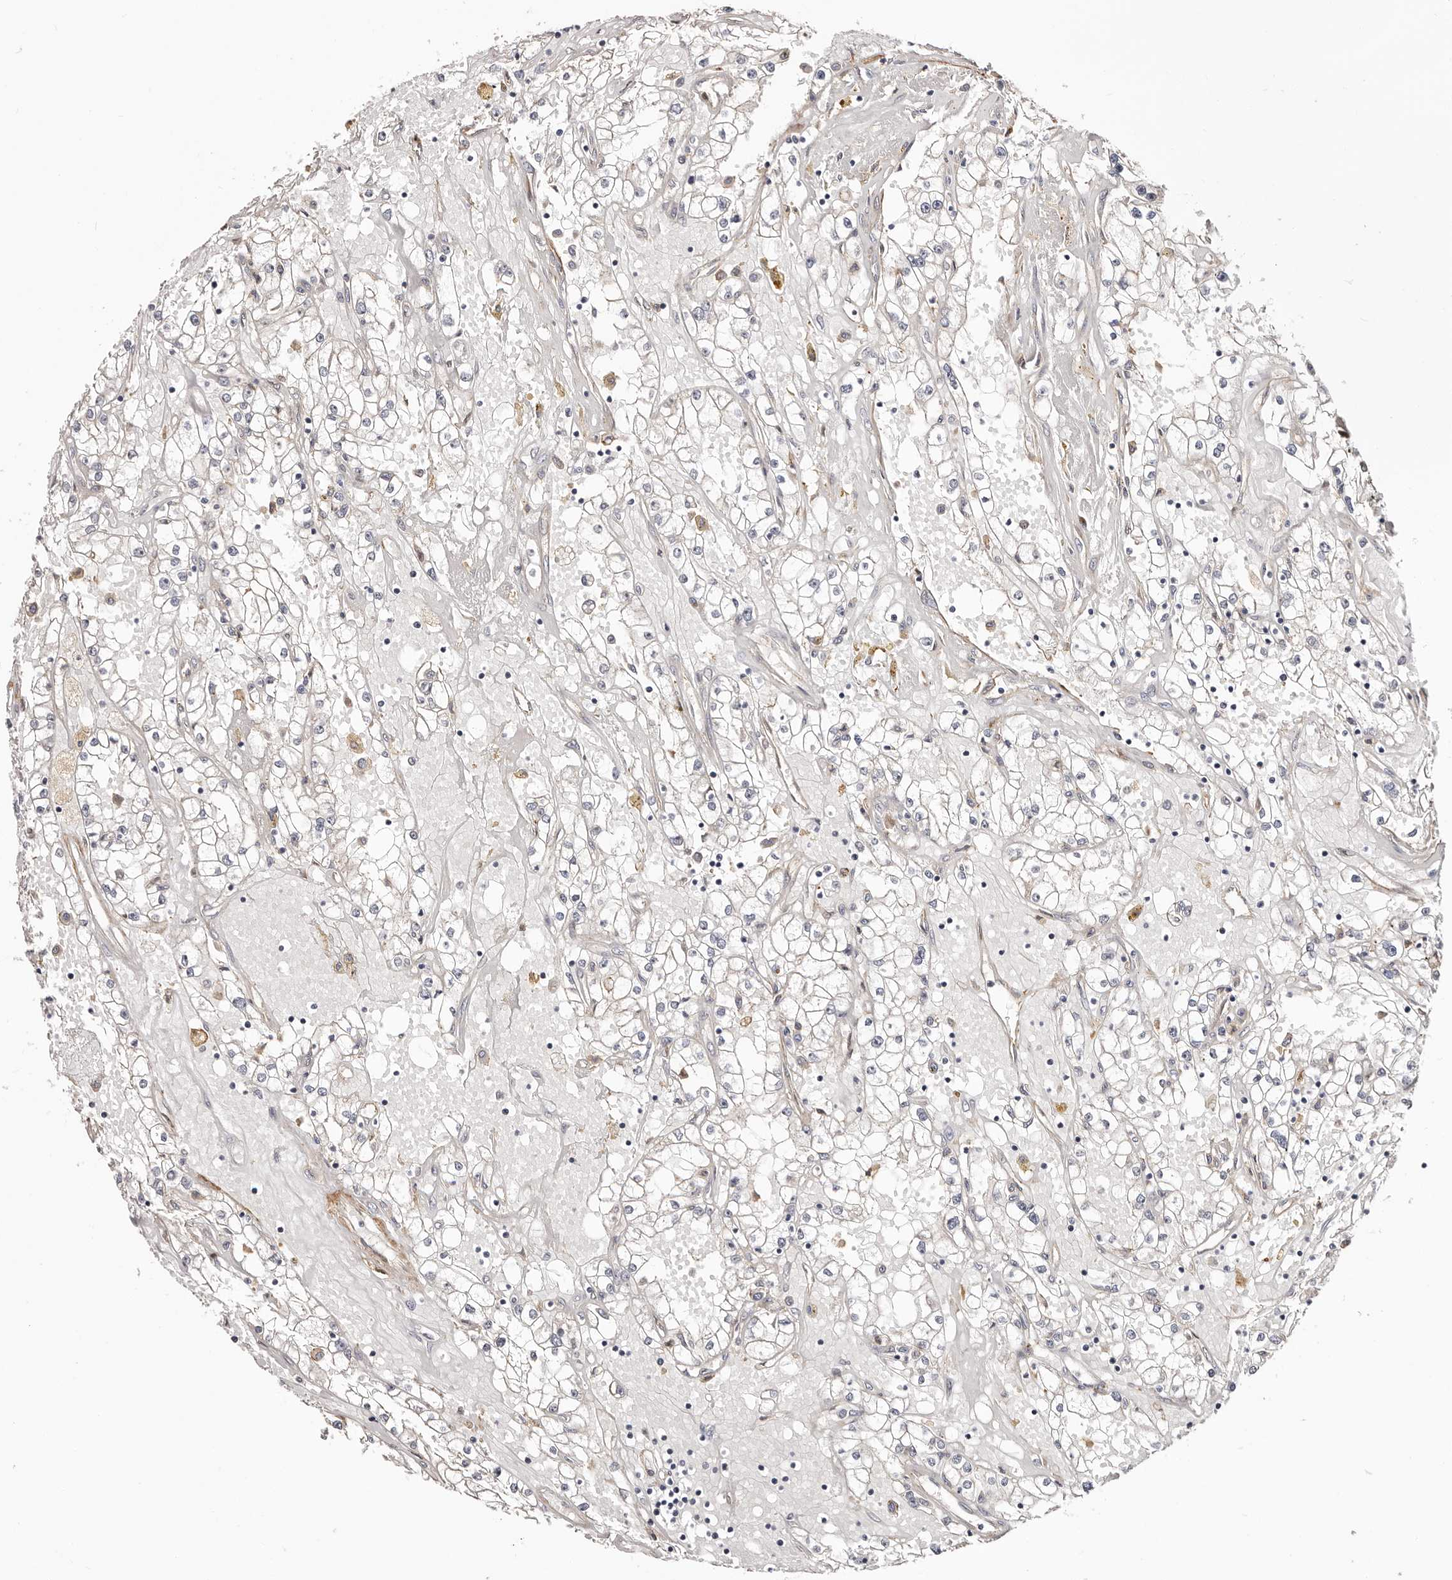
{"staining": {"intensity": "negative", "quantity": "none", "location": "none"}, "tissue": "renal cancer", "cell_type": "Tumor cells", "image_type": "cancer", "snomed": [{"axis": "morphology", "description": "Adenocarcinoma, NOS"}, {"axis": "topography", "description": "Kidney"}], "caption": "IHC histopathology image of neoplastic tissue: renal adenocarcinoma stained with DAB (3,3'-diaminobenzidine) displays no significant protein expression in tumor cells. (DAB immunohistochemistry (IHC), high magnification).", "gene": "TRIP13", "patient": {"sex": "male", "age": 56}}